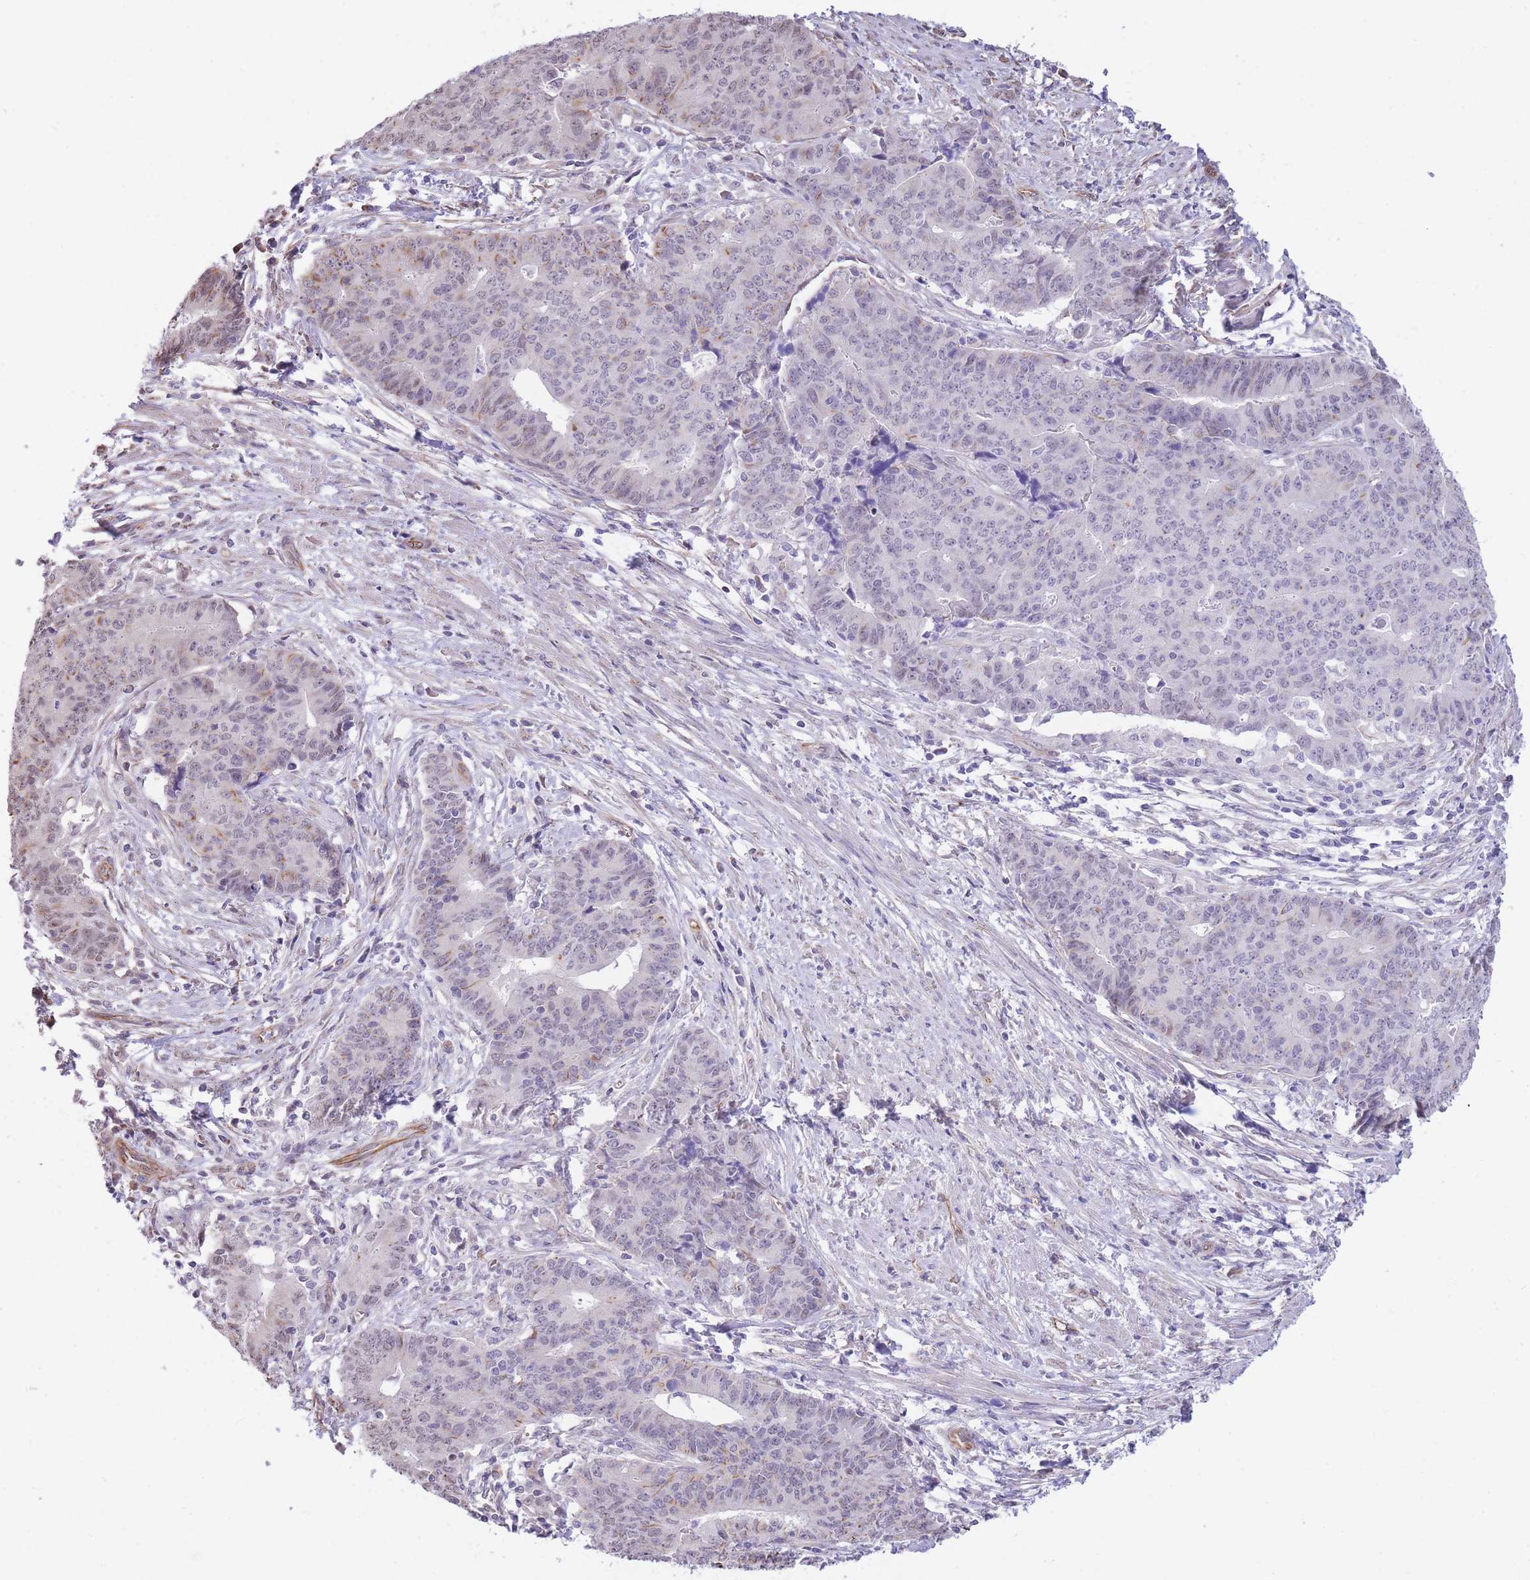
{"staining": {"intensity": "weak", "quantity": "<25%", "location": "cytoplasmic/membranous"}, "tissue": "endometrial cancer", "cell_type": "Tumor cells", "image_type": "cancer", "snomed": [{"axis": "morphology", "description": "Adenocarcinoma, NOS"}, {"axis": "topography", "description": "Endometrium"}], "caption": "Human endometrial cancer stained for a protein using IHC reveals no expression in tumor cells.", "gene": "PSG8", "patient": {"sex": "female", "age": 59}}